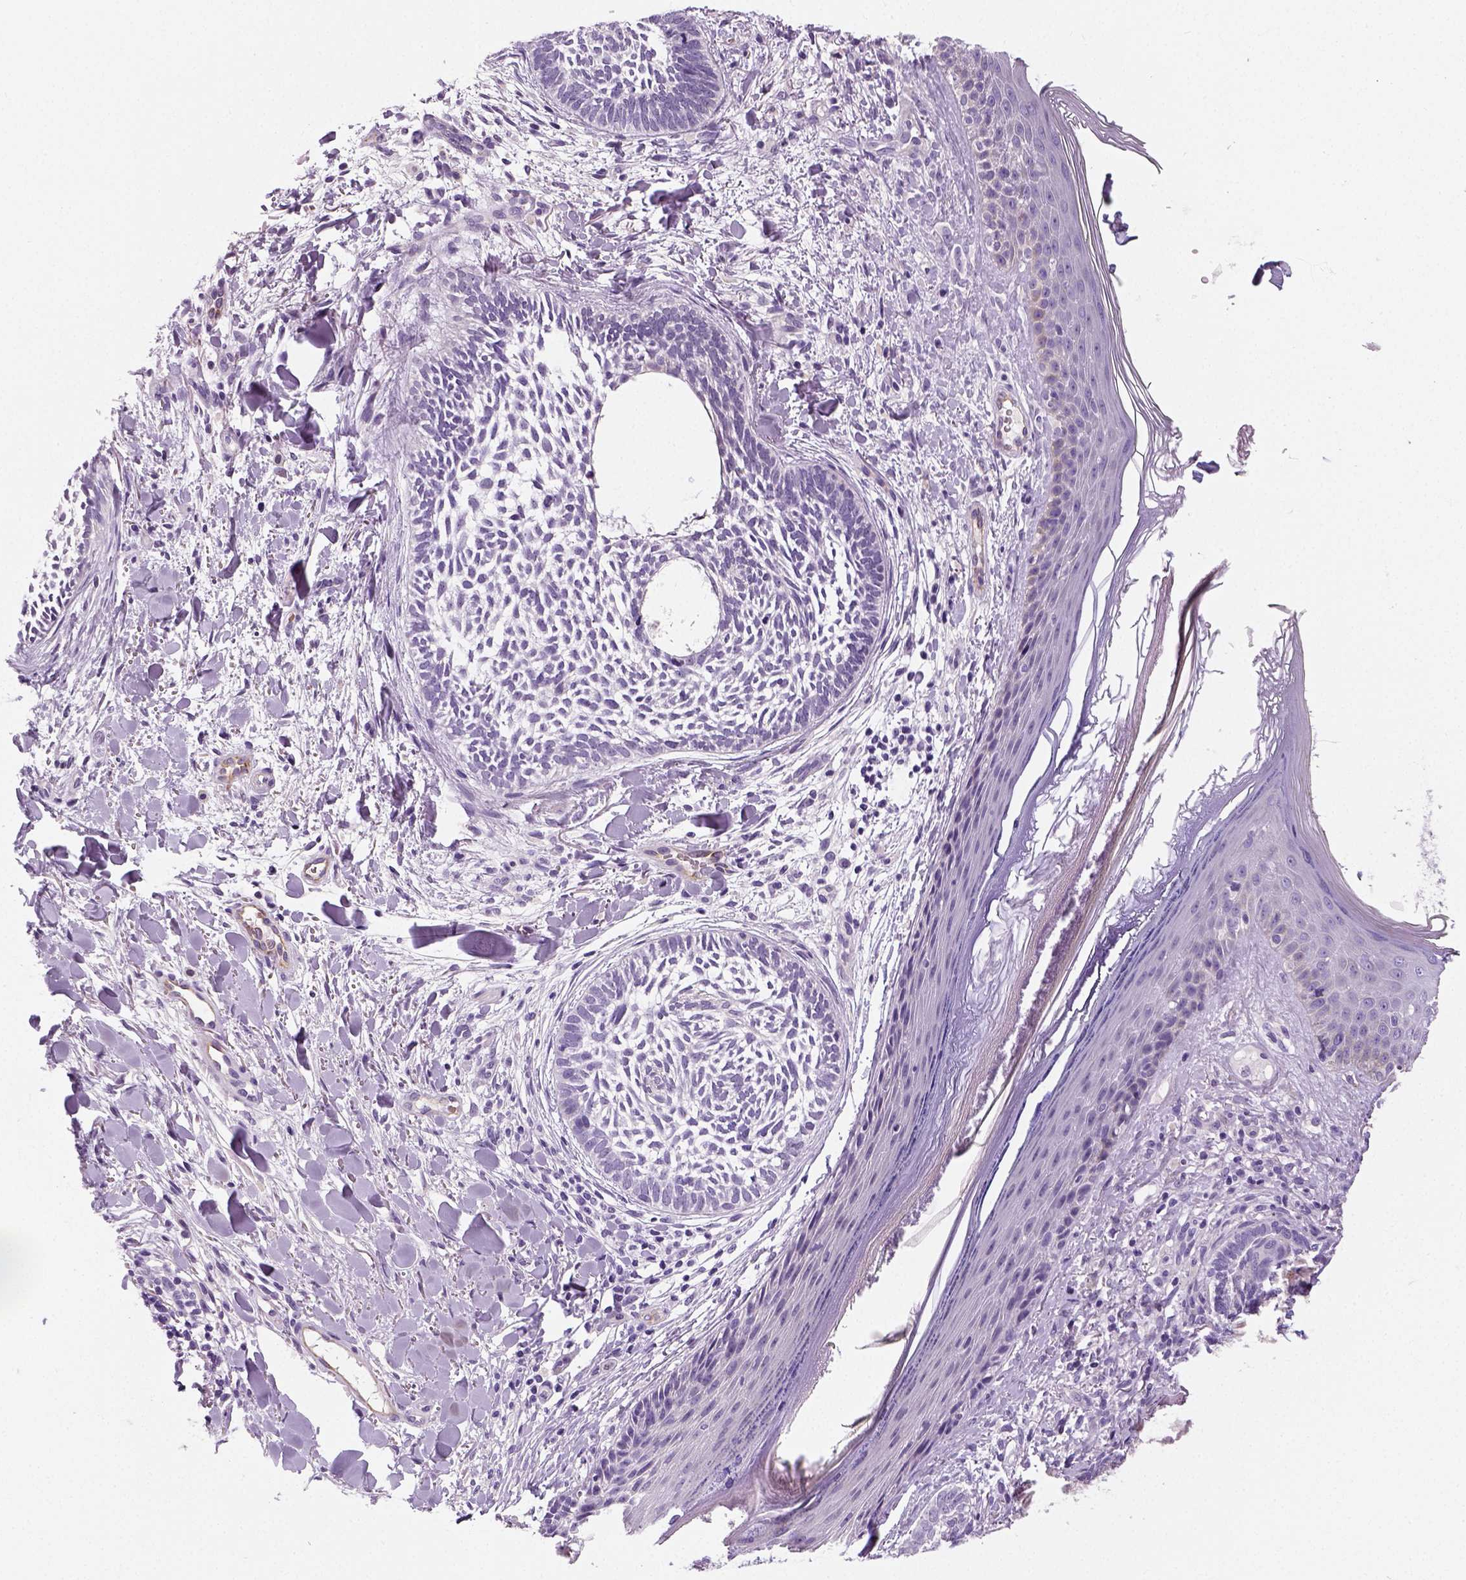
{"staining": {"intensity": "negative", "quantity": "none", "location": "none"}, "tissue": "skin cancer", "cell_type": "Tumor cells", "image_type": "cancer", "snomed": [{"axis": "morphology", "description": "Normal tissue, NOS"}, {"axis": "morphology", "description": "Basal cell carcinoma"}, {"axis": "topography", "description": "Skin"}], "caption": "Skin cancer (basal cell carcinoma) stained for a protein using immunohistochemistry (IHC) displays no expression tumor cells.", "gene": "TSPAN7", "patient": {"sex": "male", "age": 46}}